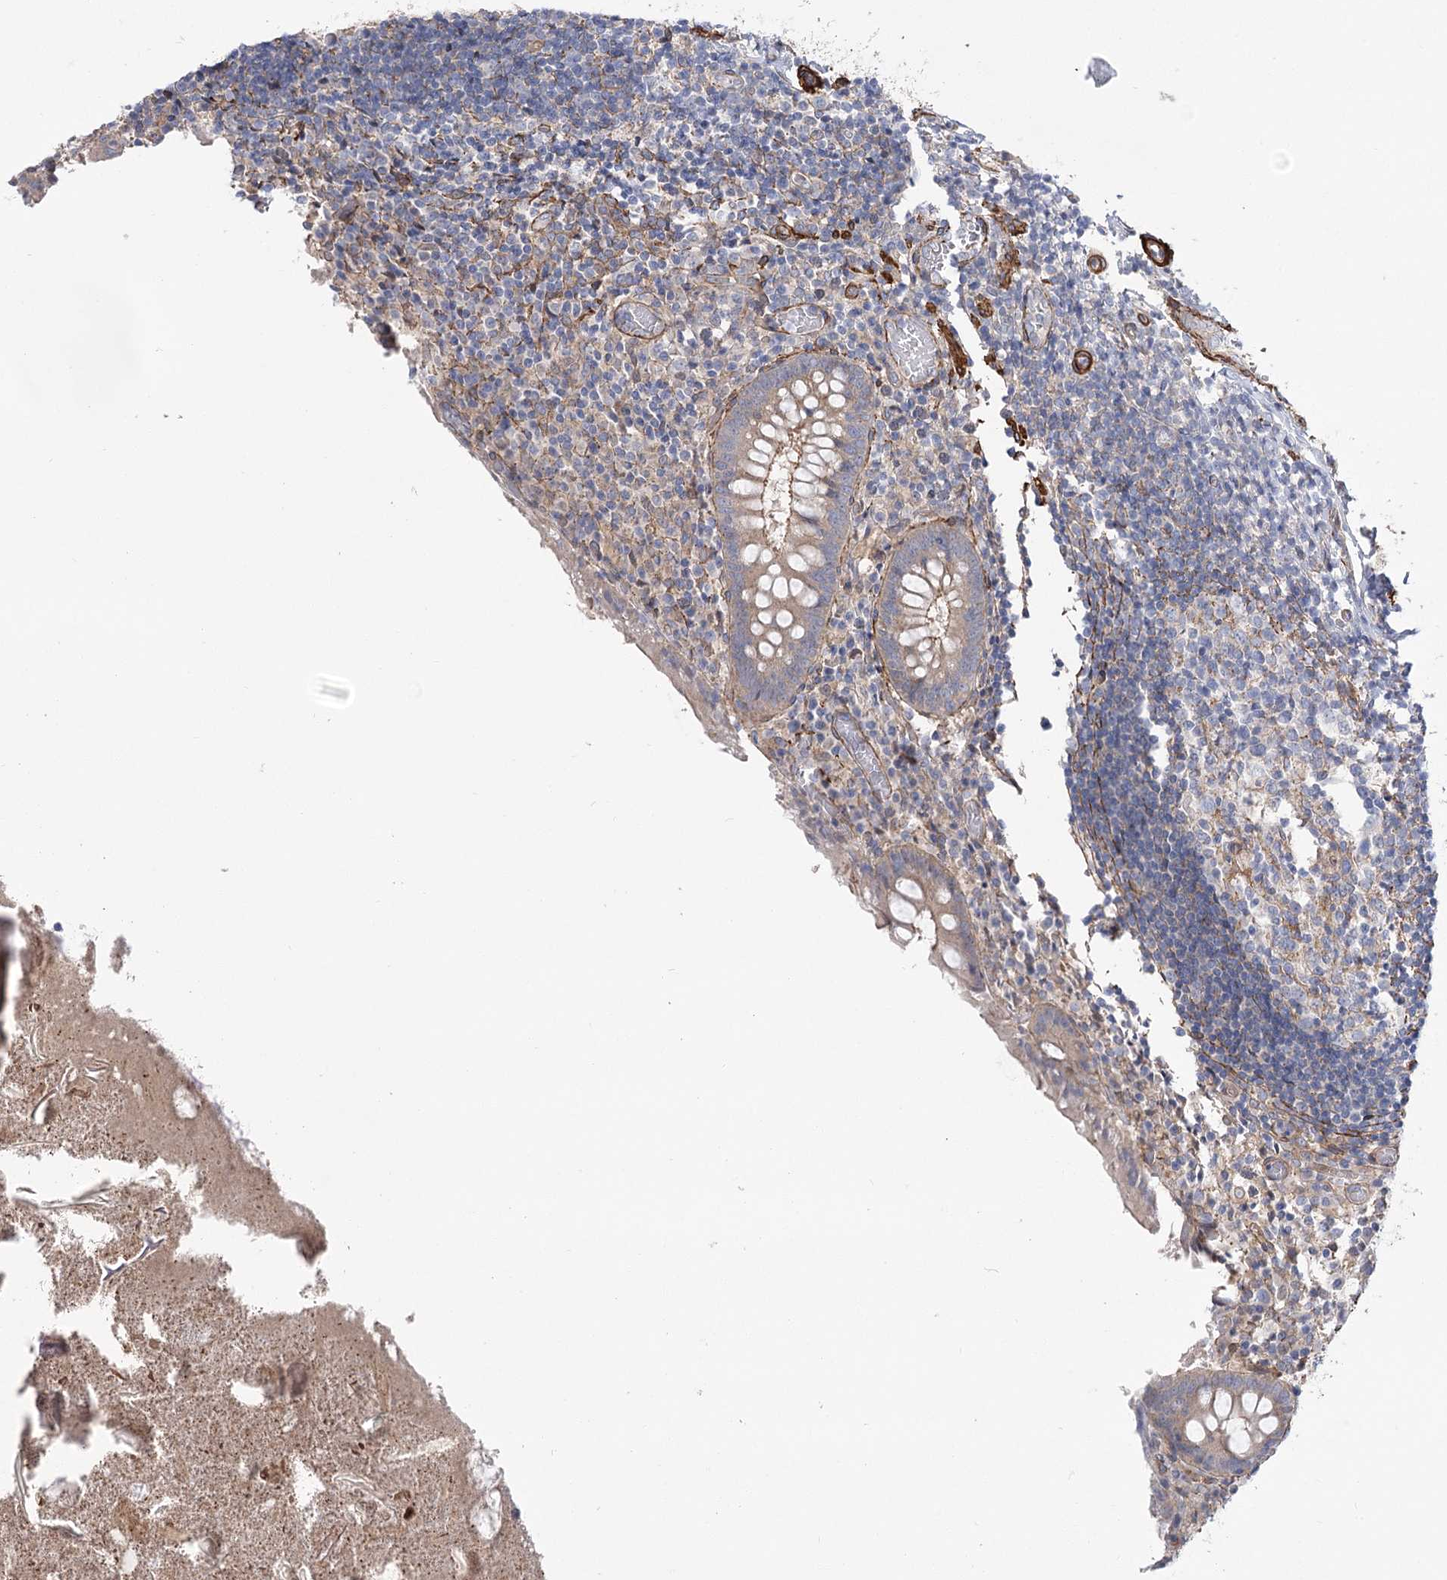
{"staining": {"intensity": "moderate", "quantity": "<25%", "location": "cytoplasmic/membranous"}, "tissue": "appendix", "cell_type": "Glandular cells", "image_type": "normal", "snomed": [{"axis": "morphology", "description": "Normal tissue, NOS"}, {"axis": "topography", "description": "Appendix"}], "caption": "Immunohistochemical staining of normal human appendix displays moderate cytoplasmic/membranous protein staining in approximately <25% of glandular cells. The protein is stained brown, and the nuclei are stained in blue (DAB (3,3'-diaminobenzidine) IHC with brightfield microscopy, high magnification).", "gene": "WASHC3", "patient": {"sex": "female", "age": 17}}